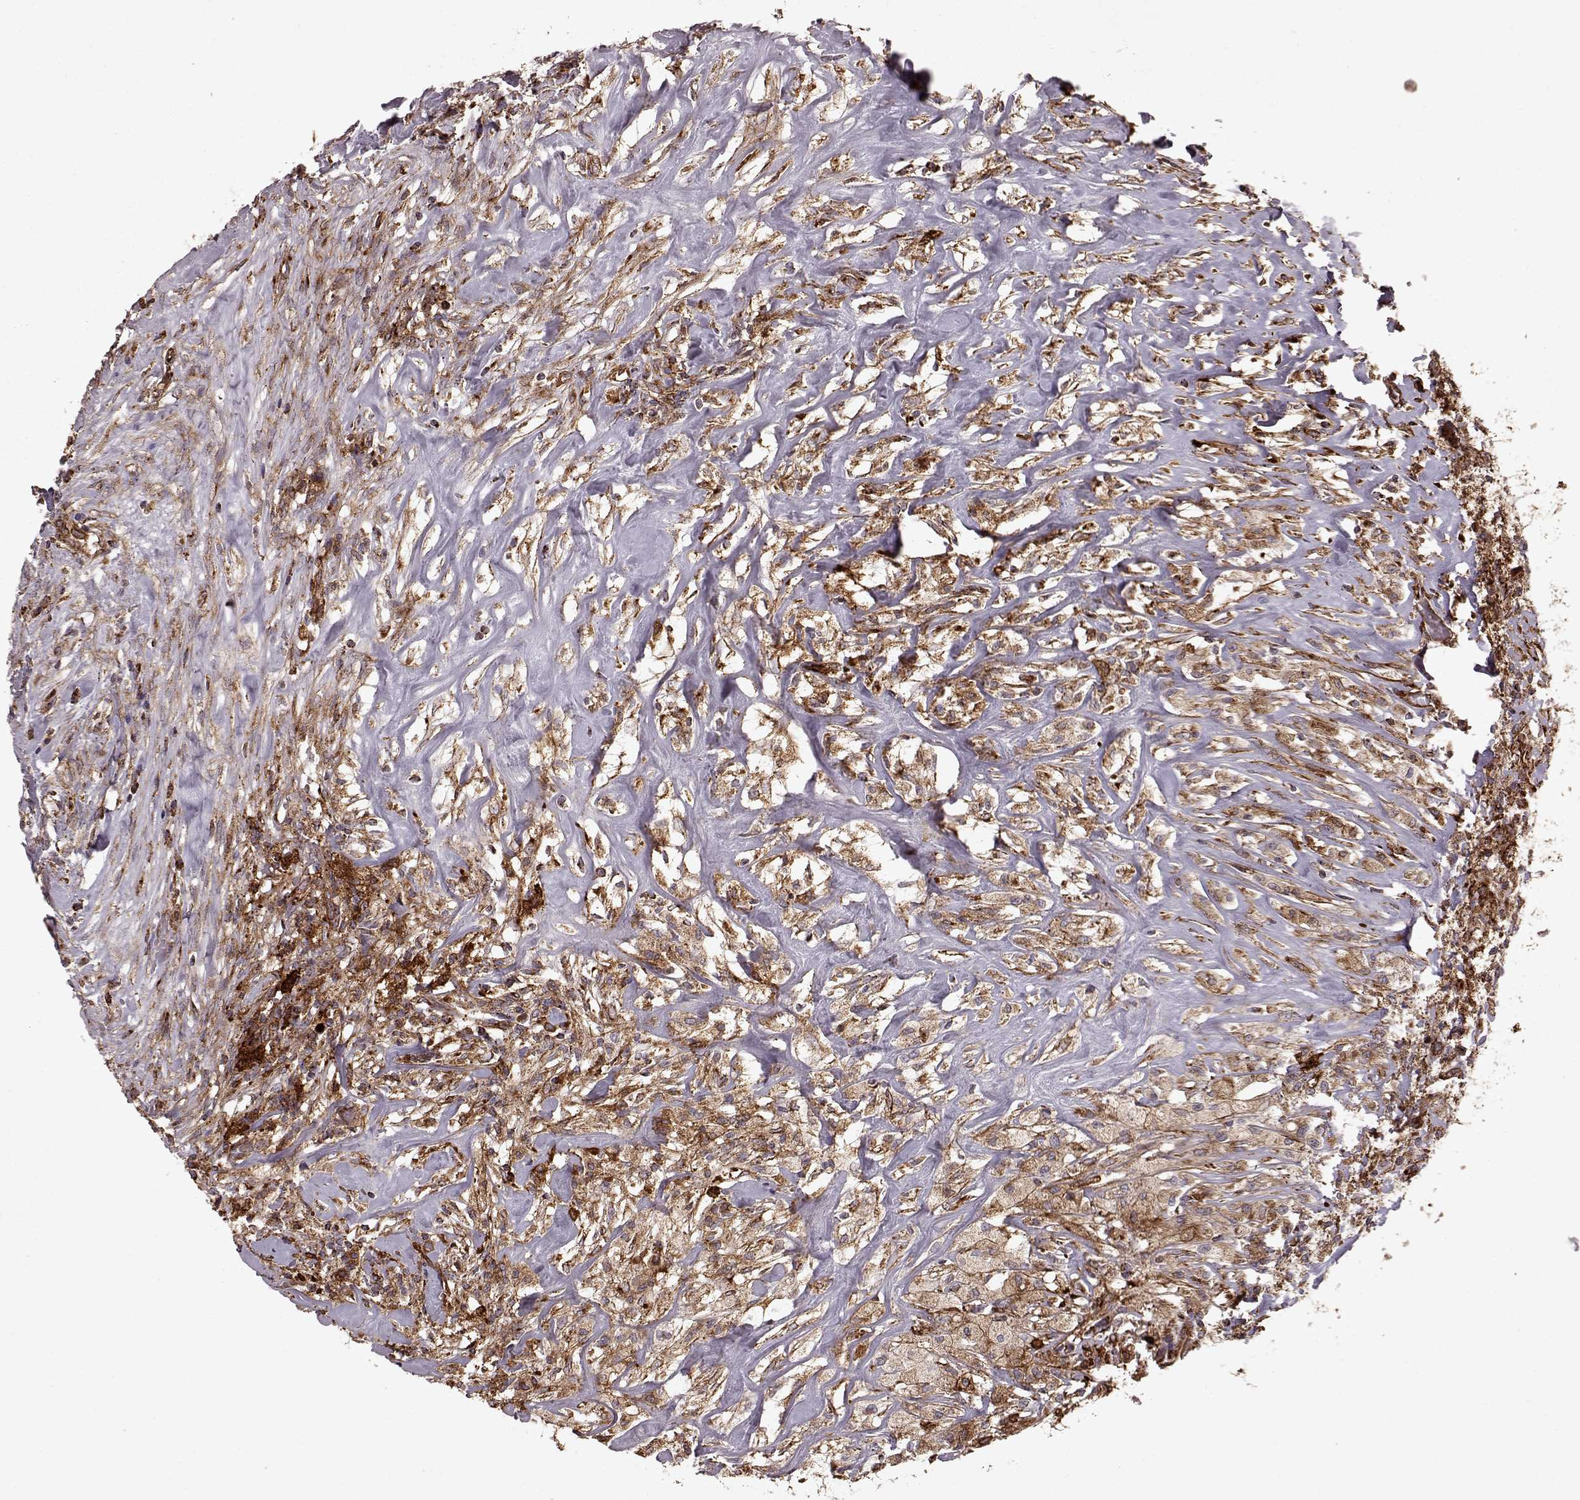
{"staining": {"intensity": "moderate", "quantity": ">75%", "location": "cytoplasmic/membranous"}, "tissue": "testis cancer", "cell_type": "Tumor cells", "image_type": "cancer", "snomed": [{"axis": "morphology", "description": "Necrosis, NOS"}, {"axis": "morphology", "description": "Carcinoma, Embryonal, NOS"}, {"axis": "topography", "description": "Testis"}], "caption": "Embryonal carcinoma (testis) tissue reveals moderate cytoplasmic/membranous staining in approximately >75% of tumor cells, visualized by immunohistochemistry.", "gene": "FXN", "patient": {"sex": "male", "age": 19}}